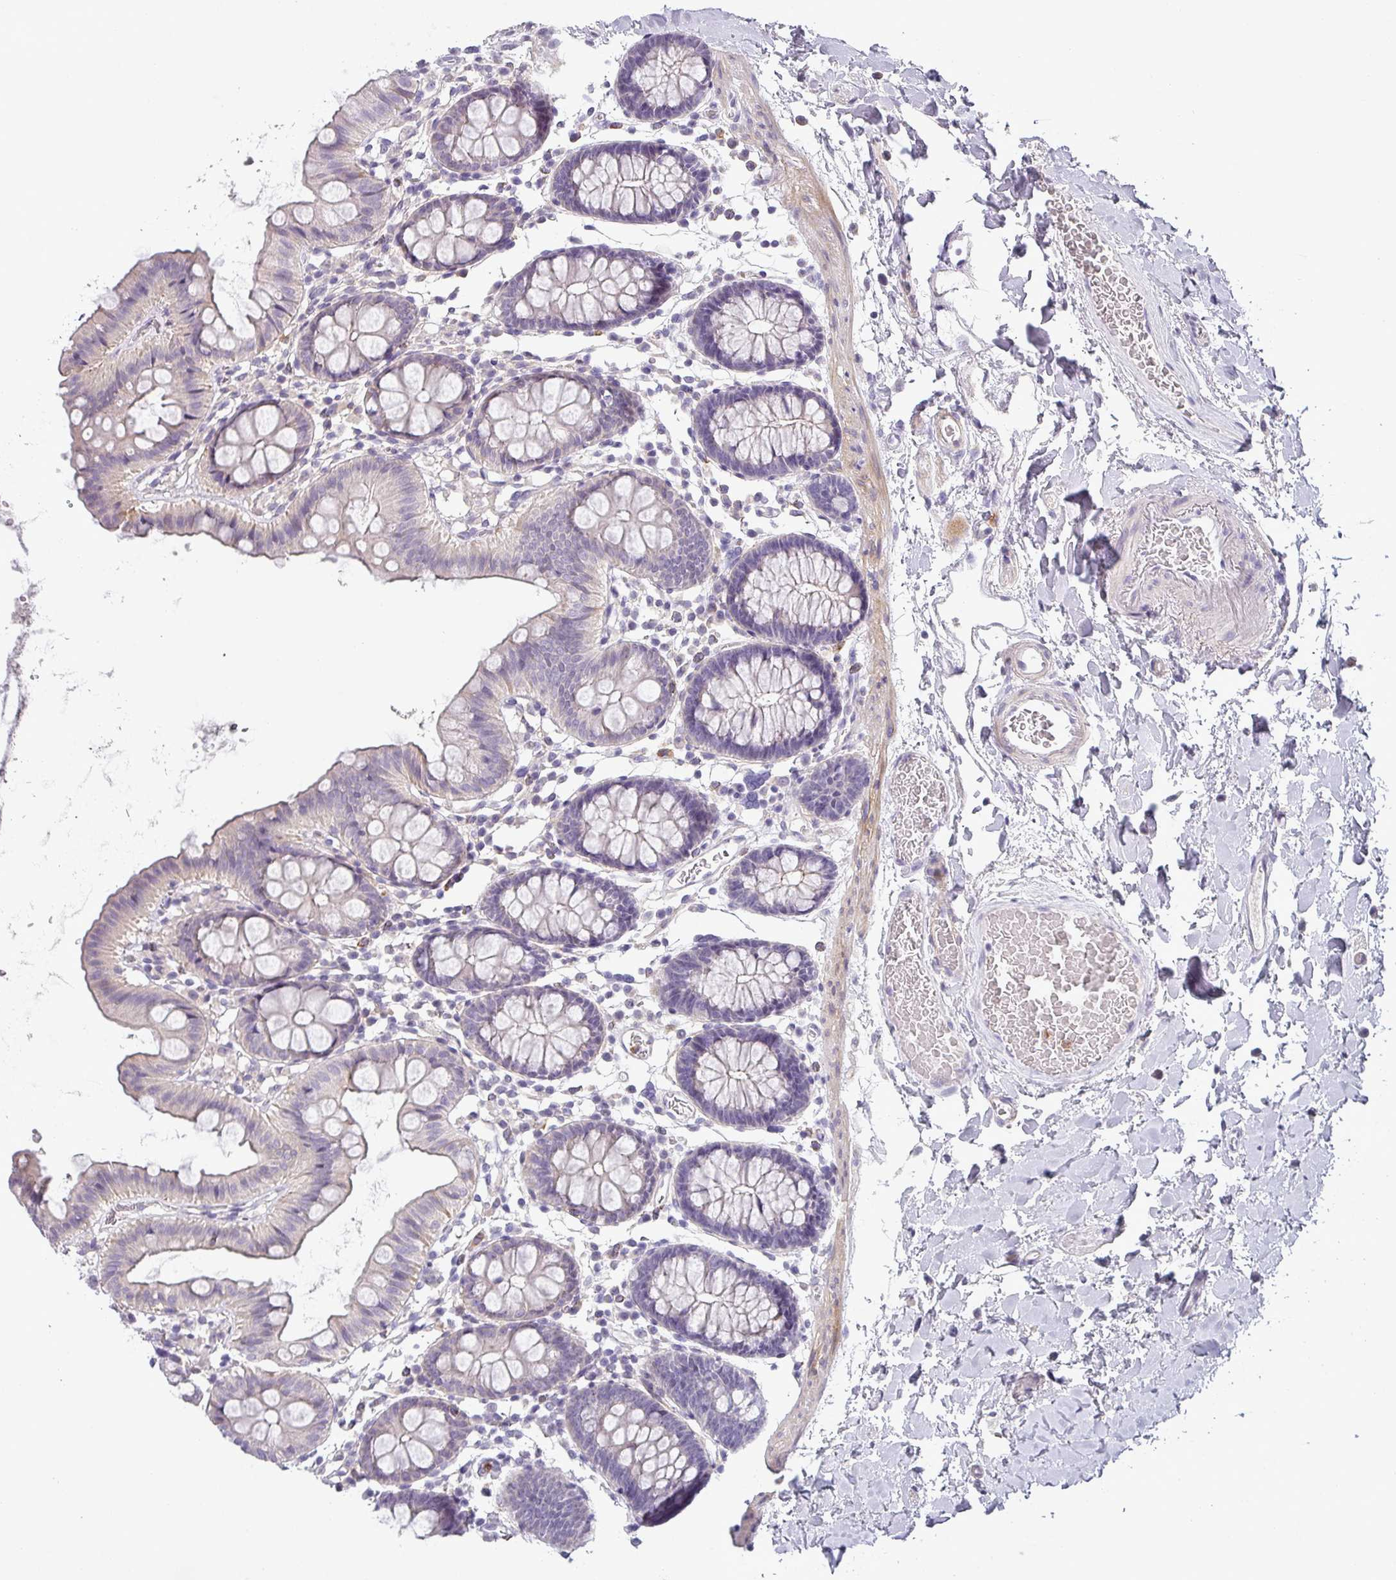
{"staining": {"intensity": "negative", "quantity": "none", "location": "none"}, "tissue": "colon", "cell_type": "Endothelial cells", "image_type": "normal", "snomed": [{"axis": "morphology", "description": "Normal tissue, NOS"}, {"axis": "topography", "description": "Colon"}], "caption": "An IHC micrograph of normal colon is shown. There is no staining in endothelial cells of colon. The staining was performed using DAB to visualize the protein expression in brown, while the nuclei were stained in blue with hematoxylin (Magnification: 20x).", "gene": "BTLA", "patient": {"sex": "male", "age": 75}}